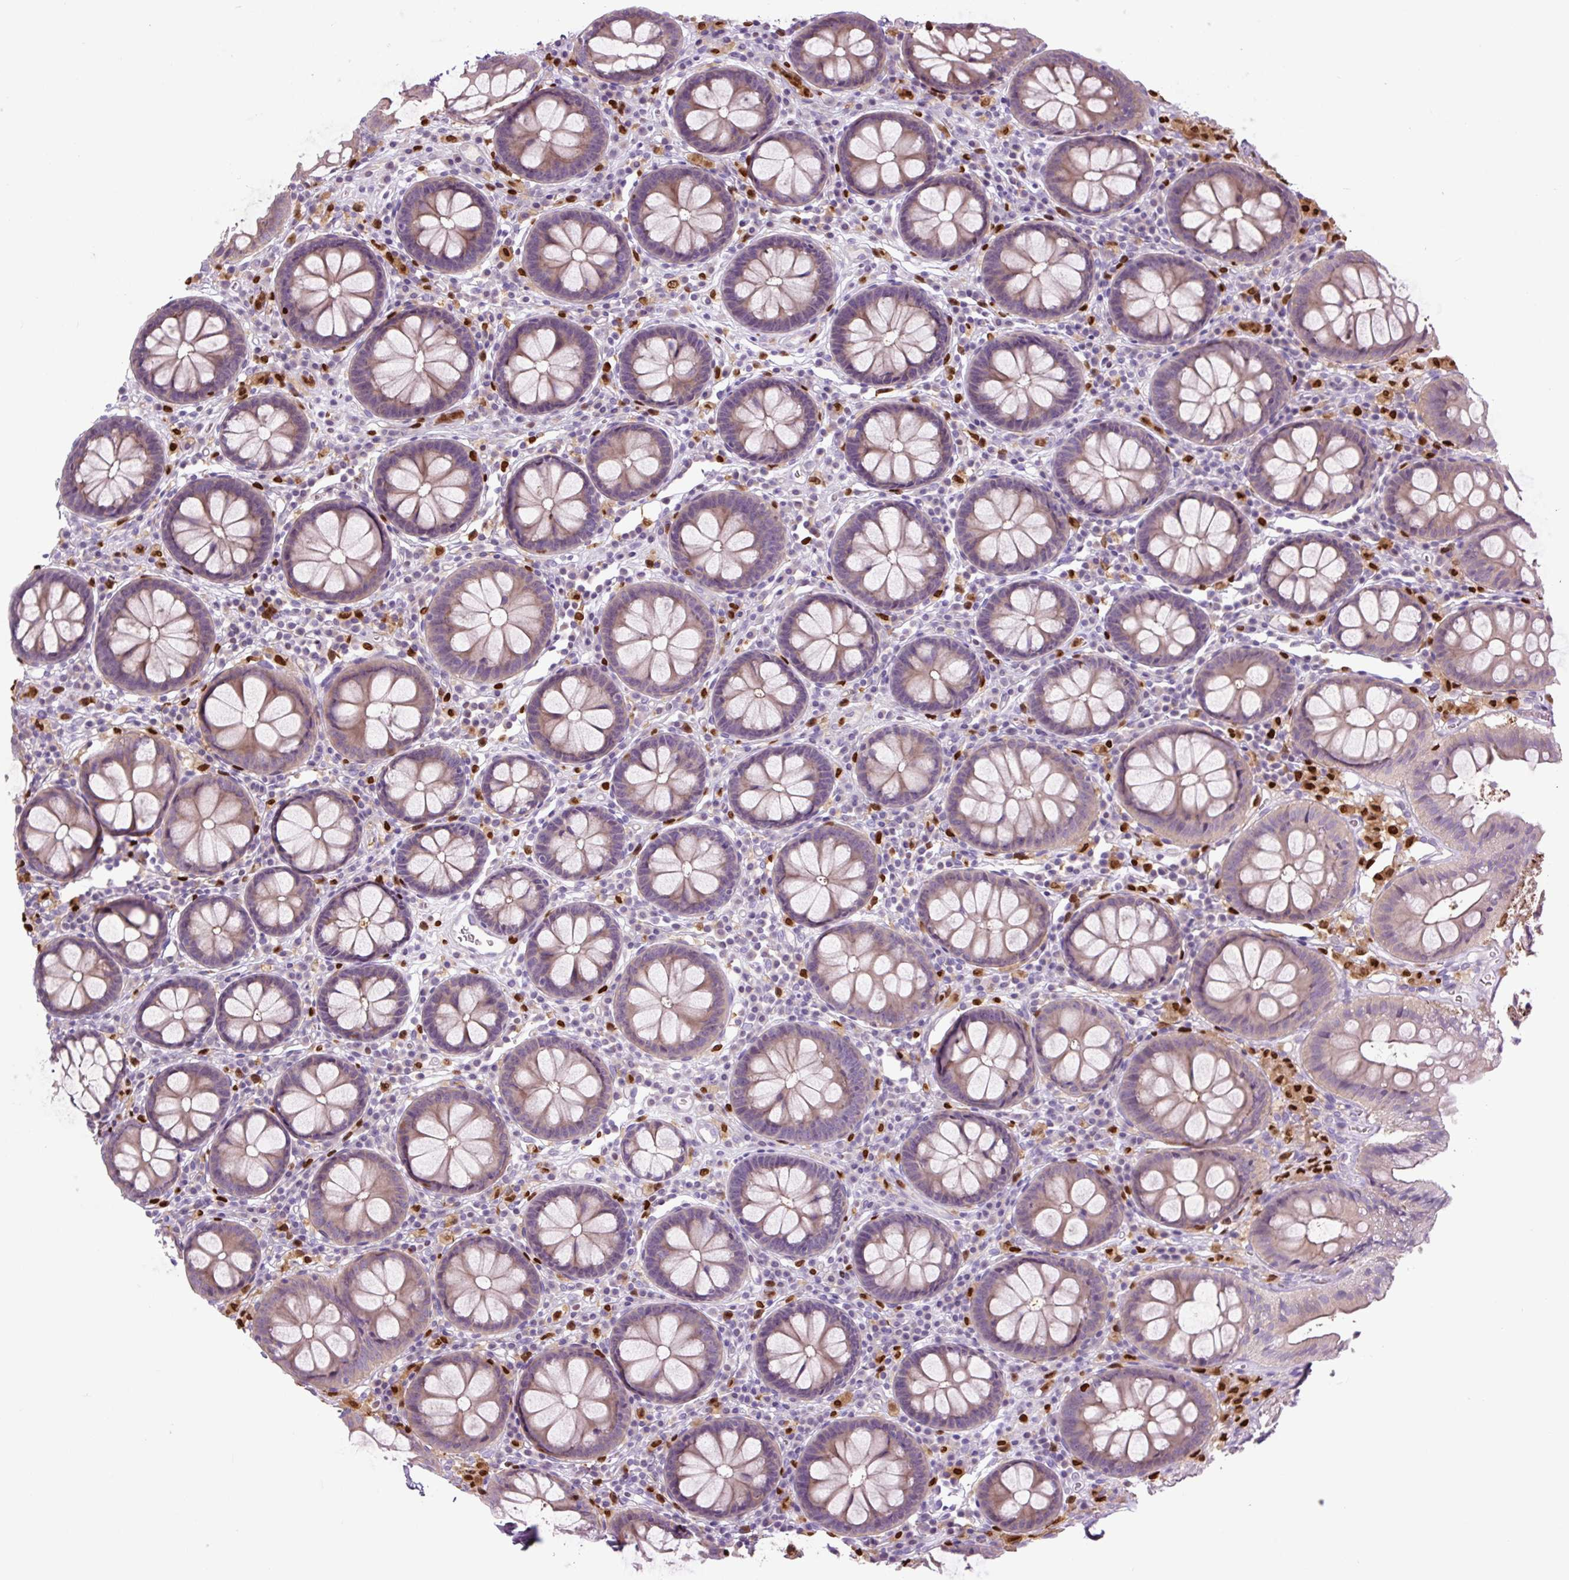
{"staining": {"intensity": "negative", "quantity": "none", "location": "none"}, "tissue": "colon", "cell_type": "Endothelial cells", "image_type": "normal", "snomed": [{"axis": "morphology", "description": "Normal tissue, NOS"}, {"axis": "topography", "description": "Colon"}, {"axis": "topography", "description": "Peripheral nerve tissue"}], "caption": "DAB (3,3'-diaminobenzidine) immunohistochemical staining of normal human colon reveals no significant expression in endothelial cells. The staining was performed using DAB to visualize the protein expression in brown, while the nuclei were stained in blue with hematoxylin (Magnification: 20x).", "gene": "SPI1", "patient": {"sex": "male", "age": 84}}